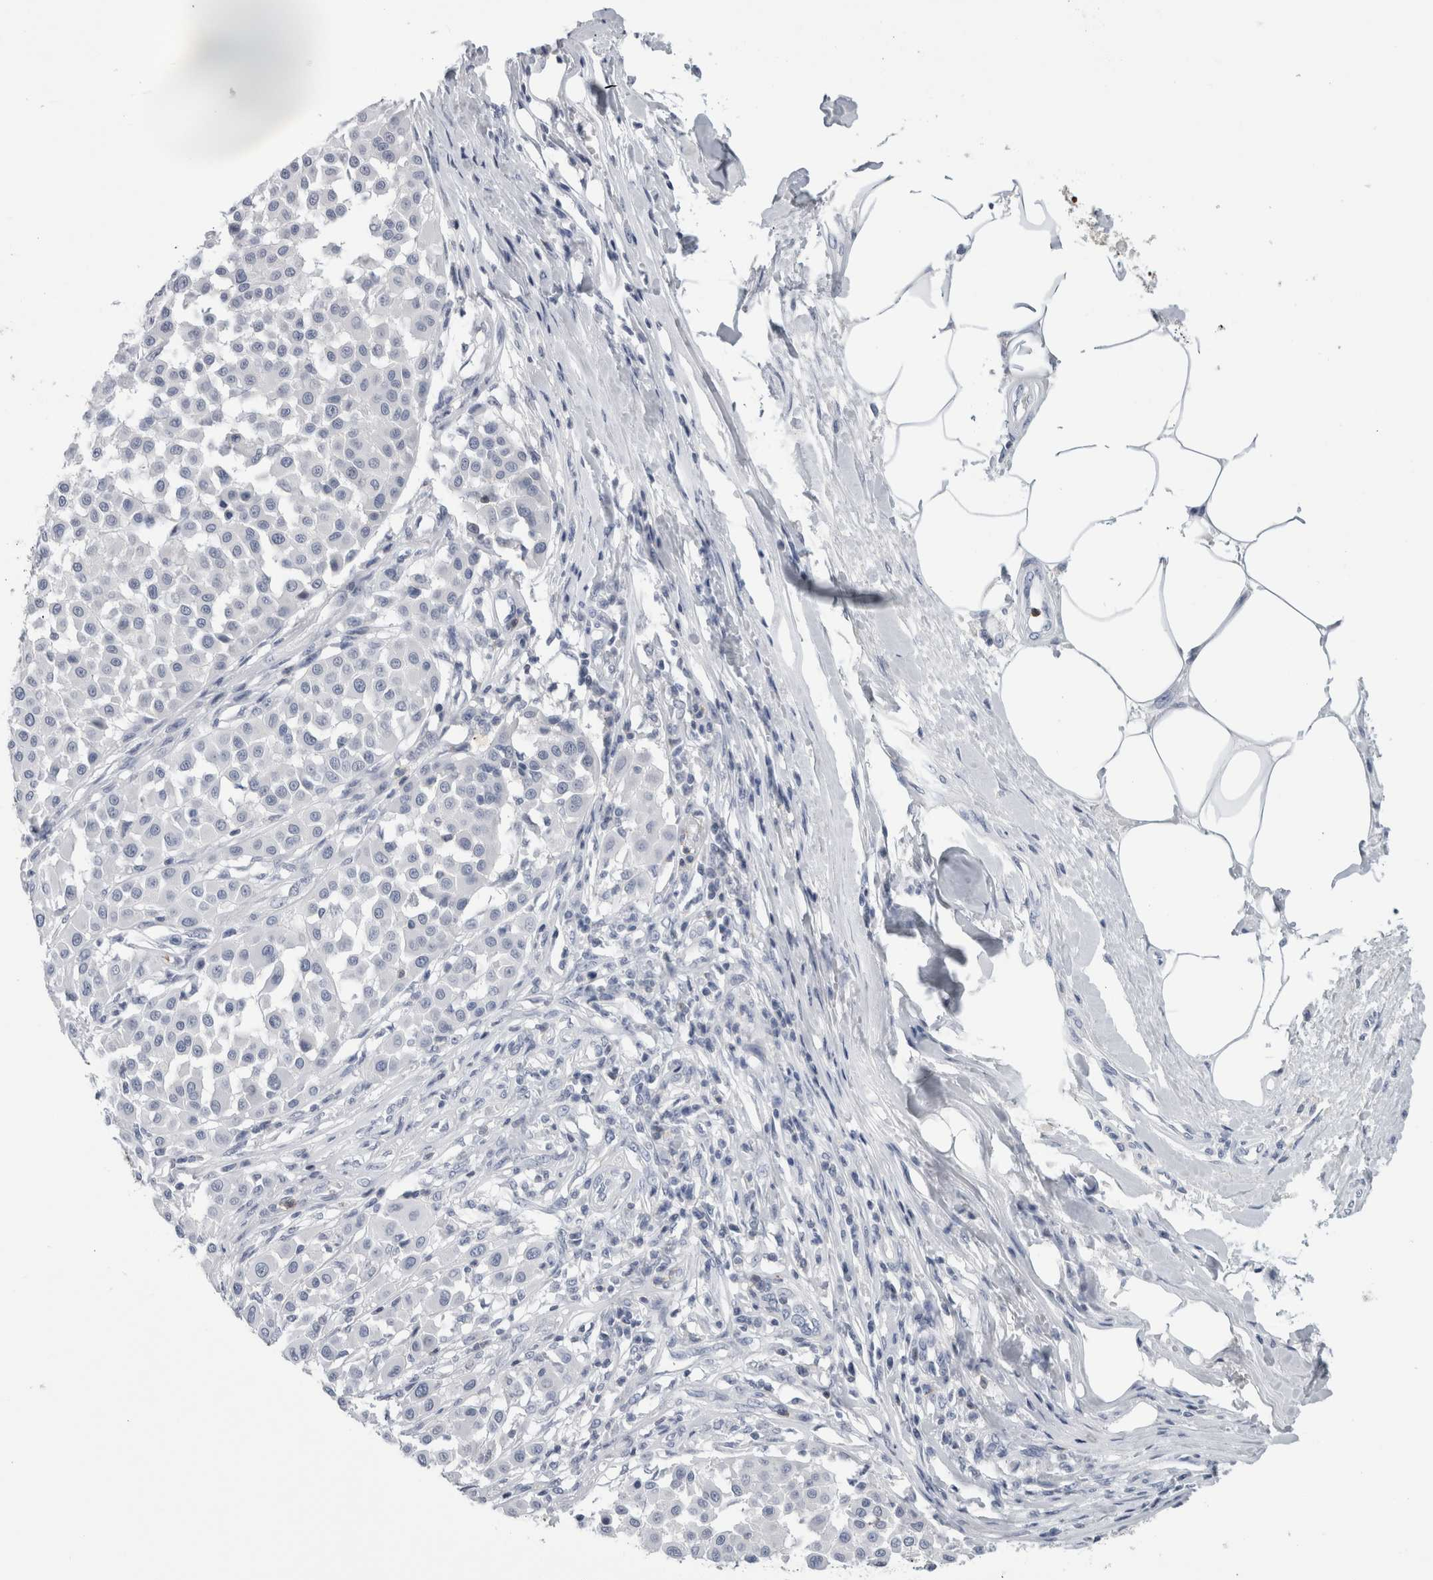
{"staining": {"intensity": "negative", "quantity": "none", "location": "none"}, "tissue": "melanoma", "cell_type": "Tumor cells", "image_type": "cancer", "snomed": [{"axis": "morphology", "description": "Malignant melanoma, Metastatic site"}, {"axis": "topography", "description": "Soft tissue"}], "caption": "The IHC image has no significant positivity in tumor cells of melanoma tissue.", "gene": "ANKFY1", "patient": {"sex": "male", "age": 41}}